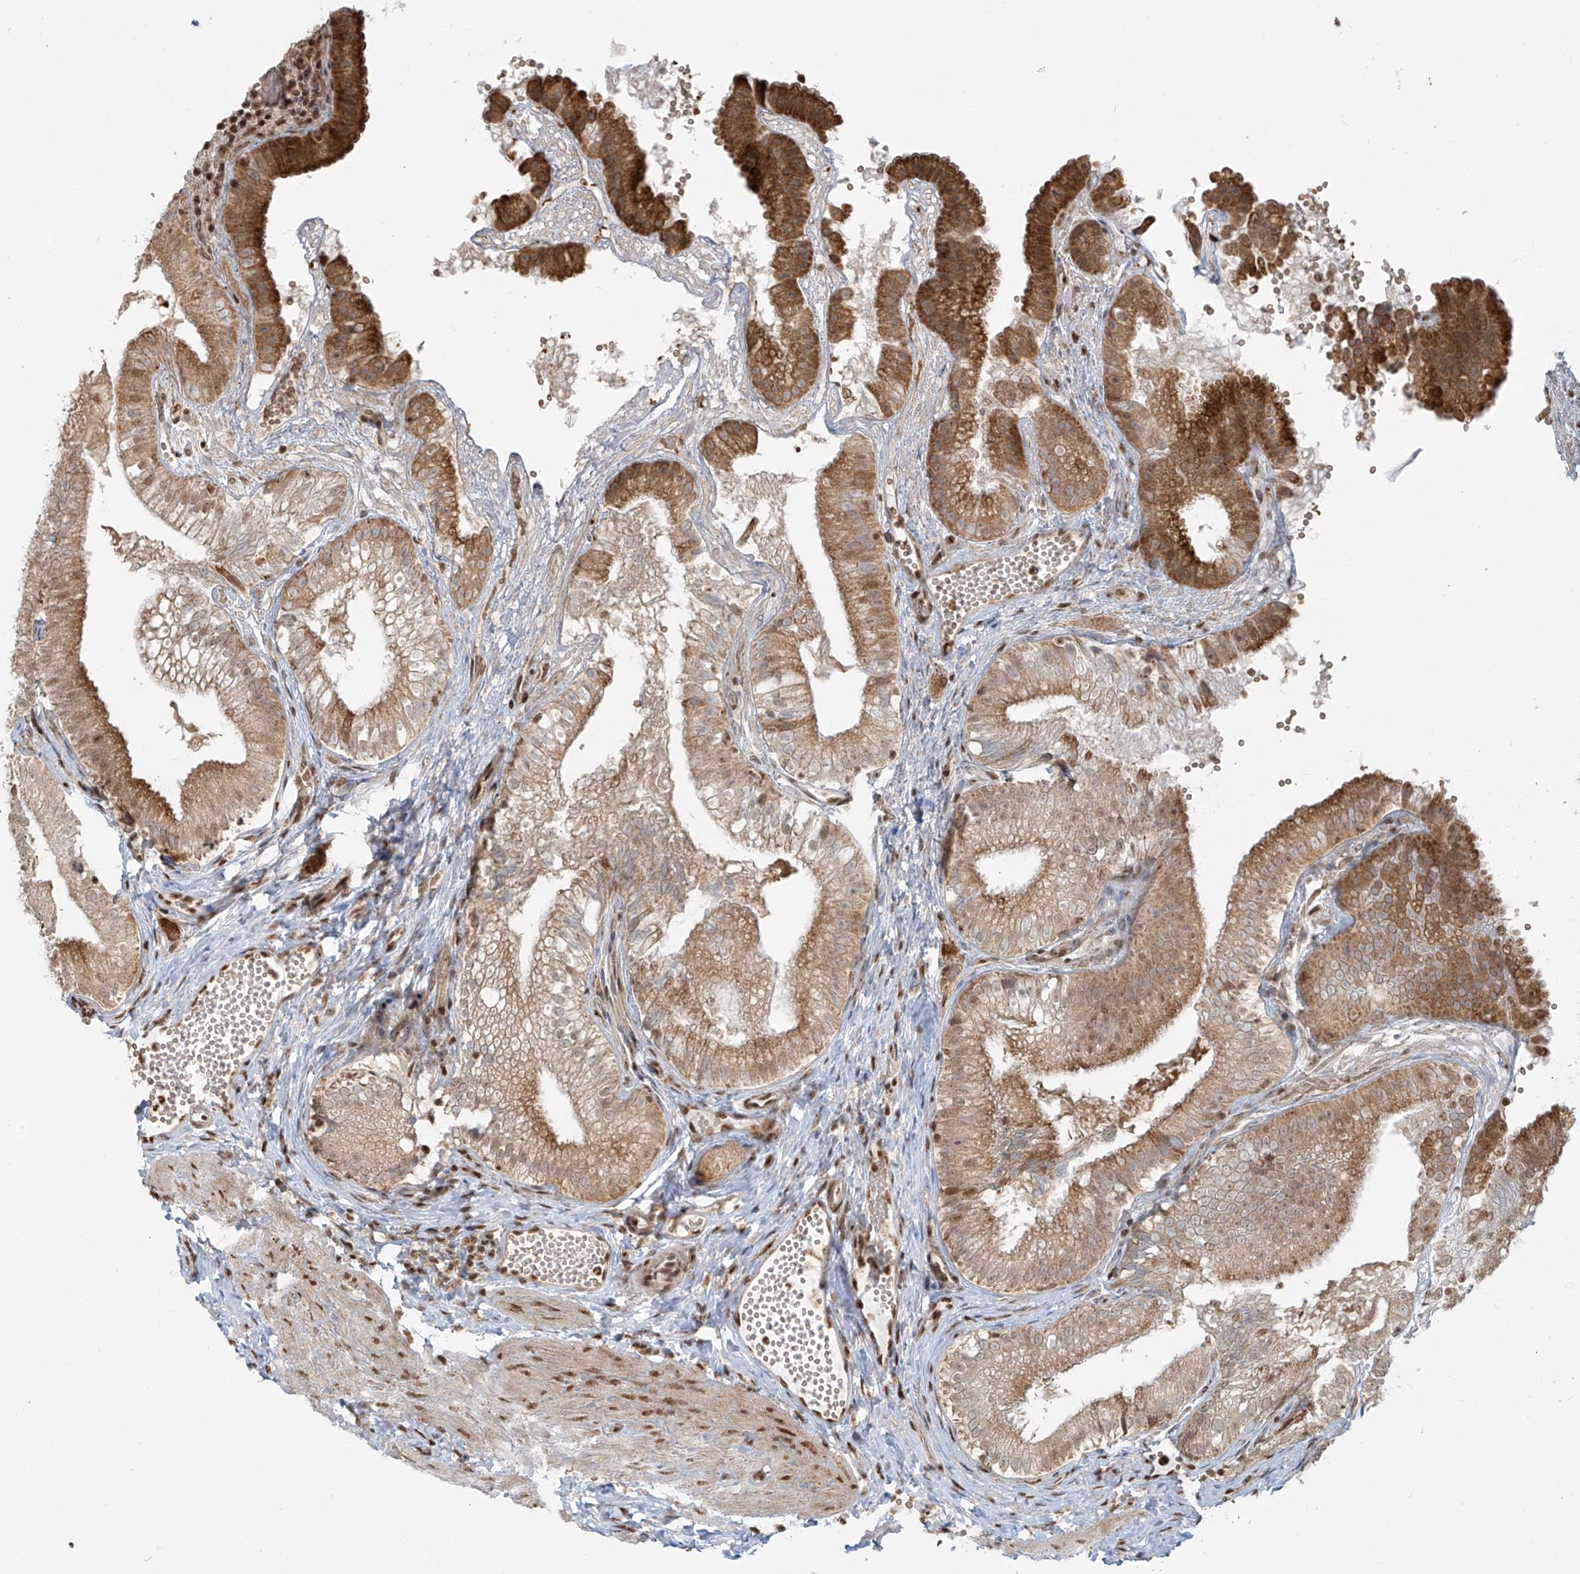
{"staining": {"intensity": "moderate", "quantity": ">75%", "location": "cytoplasmic/membranous,nuclear"}, "tissue": "gallbladder", "cell_type": "Glandular cells", "image_type": "normal", "snomed": [{"axis": "morphology", "description": "Normal tissue, NOS"}, {"axis": "topography", "description": "Gallbladder"}], "caption": "A brown stain highlights moderate cytoplasmic/membranous,nuclear expression of a protein in glandular cells of unremarkable gallbladder.", "gene": "VMP1", "patient": {"sex": "female", "age": 30}}